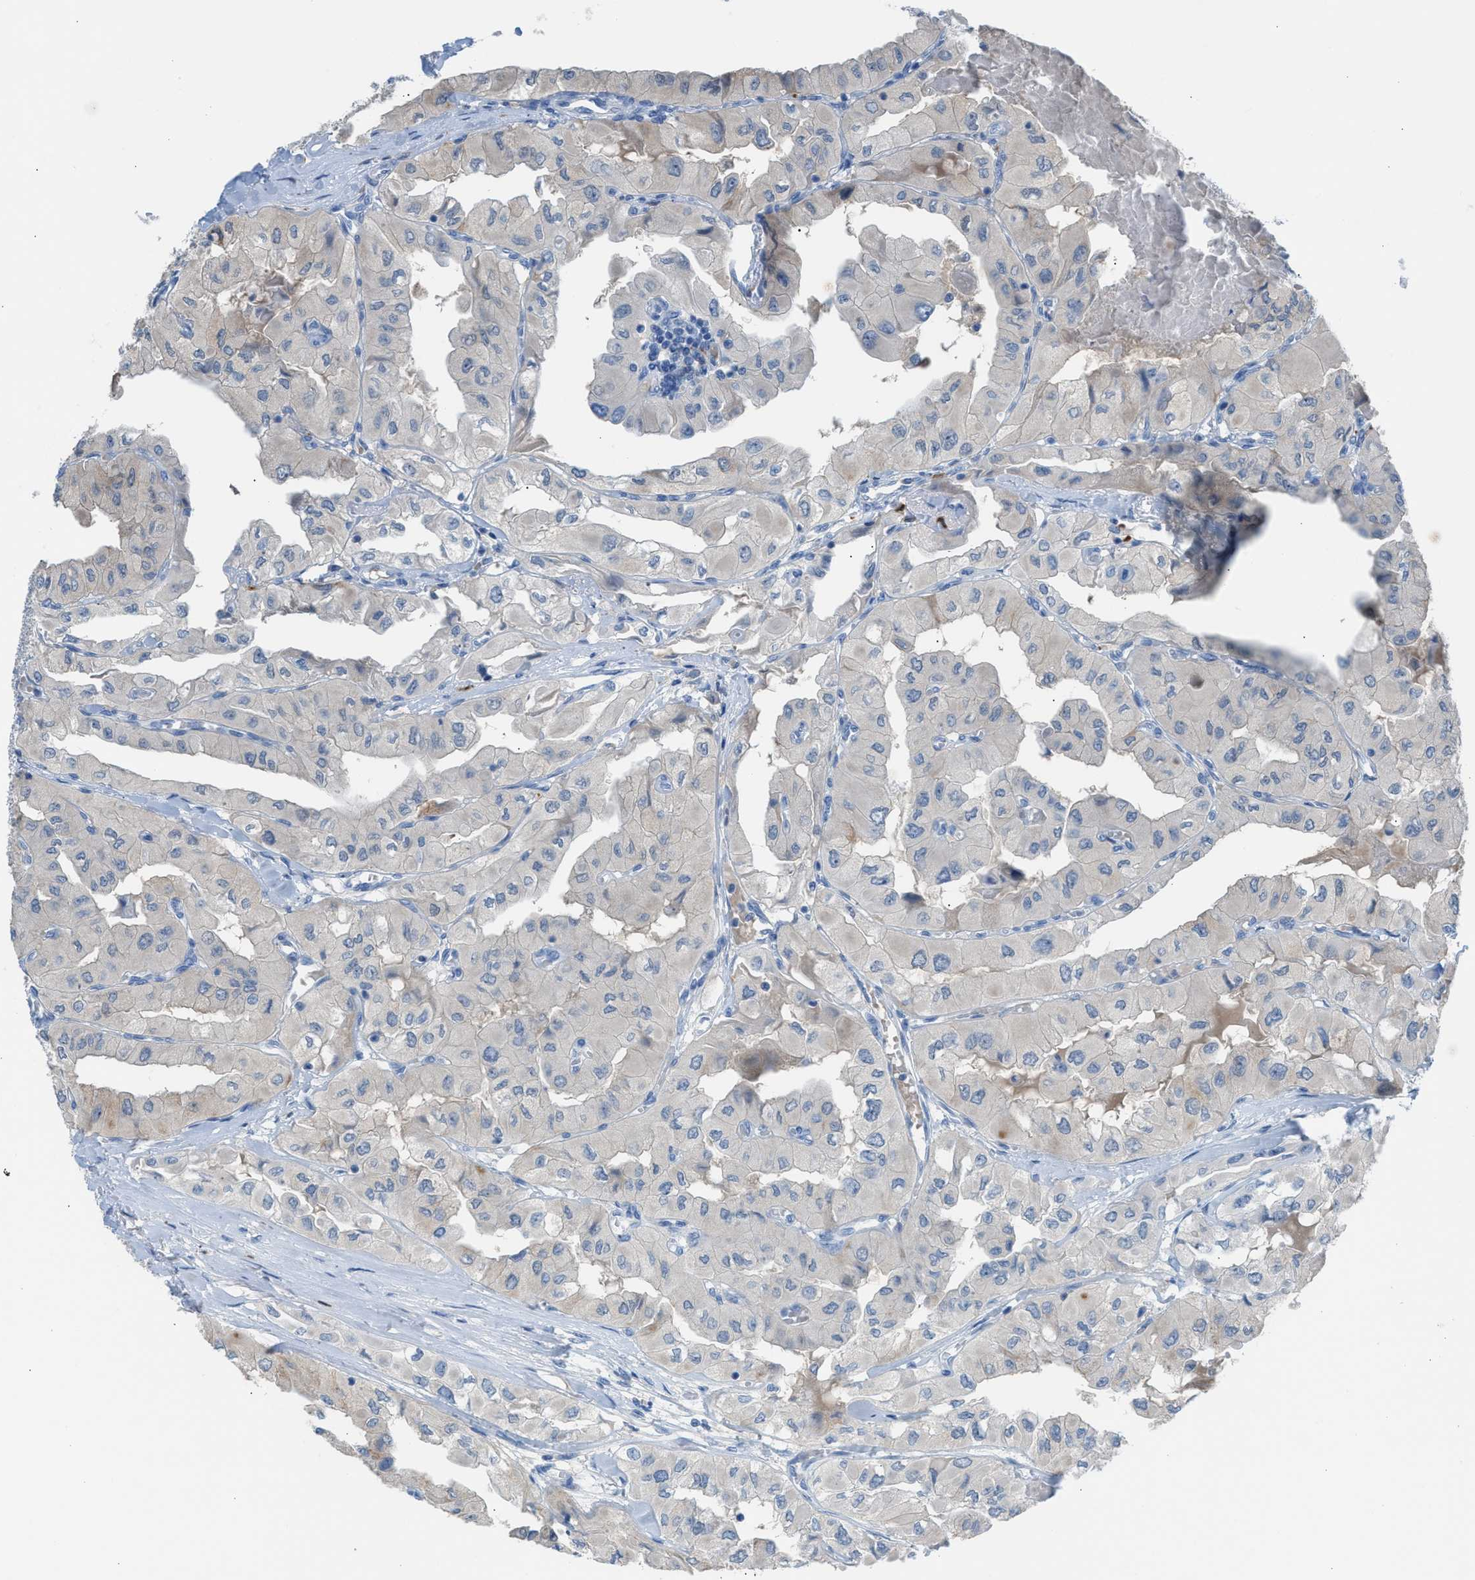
{"staining": {"intensity": "negative", "quantity": "none", "location": "none"}, "tissue": "thyroid cancer", "cell_type": "Tumor cells", "image_type": "cancer", "snomed": [{"axis": "morphology", "description": "Papillary adenocarcinoma, NOS"}, {"axis": "topography", "description": "Thyroid gland"}], "caption": "High power microscopy image of an IHC photomicrograph of thyroid cancer (papillary adenocarcinoma), revealing no significant staining in tumor cells.", "gene": "CLEC10A", "patient": {"sex": "female", "age": 59}}